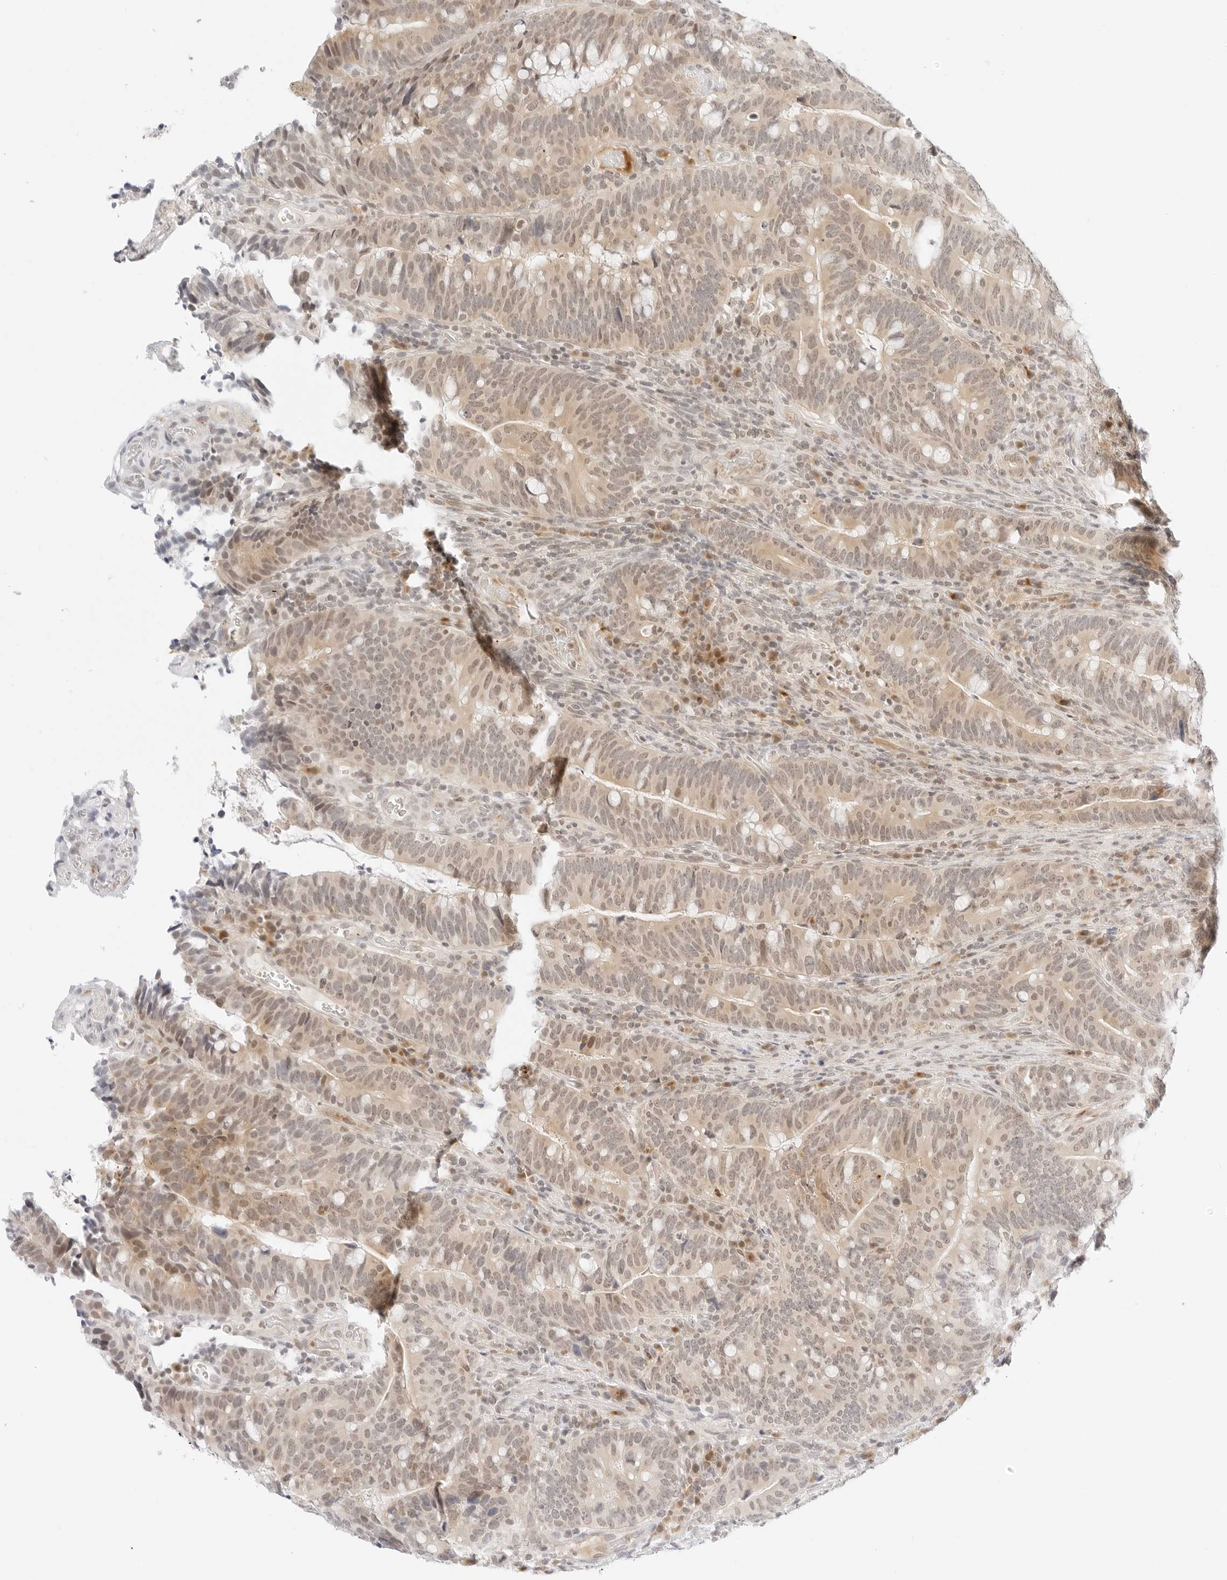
{"staining": {"intensity": "weak", "quantity": ">75%", "location": "cytoplasmic/membranous,nuclear"}, "tissue": "colorectal cancer", "cell_type": "Tumor cells", "image_type": "cancer", "snomed": [{"axis": "morphology", "description": "Adenocarcinoma, NOS"}, {"axis": "topography", "description": "Colon"}], "caption": "Immunohistochemical staining of adenocarcinoma (colorectal) demonstrates weak cytoplasmic/membranous and nuclear protein staining in about >75% of tumor cells.", "gene": "POLR3C", "patient": {"sex": "female", "age": 66}}